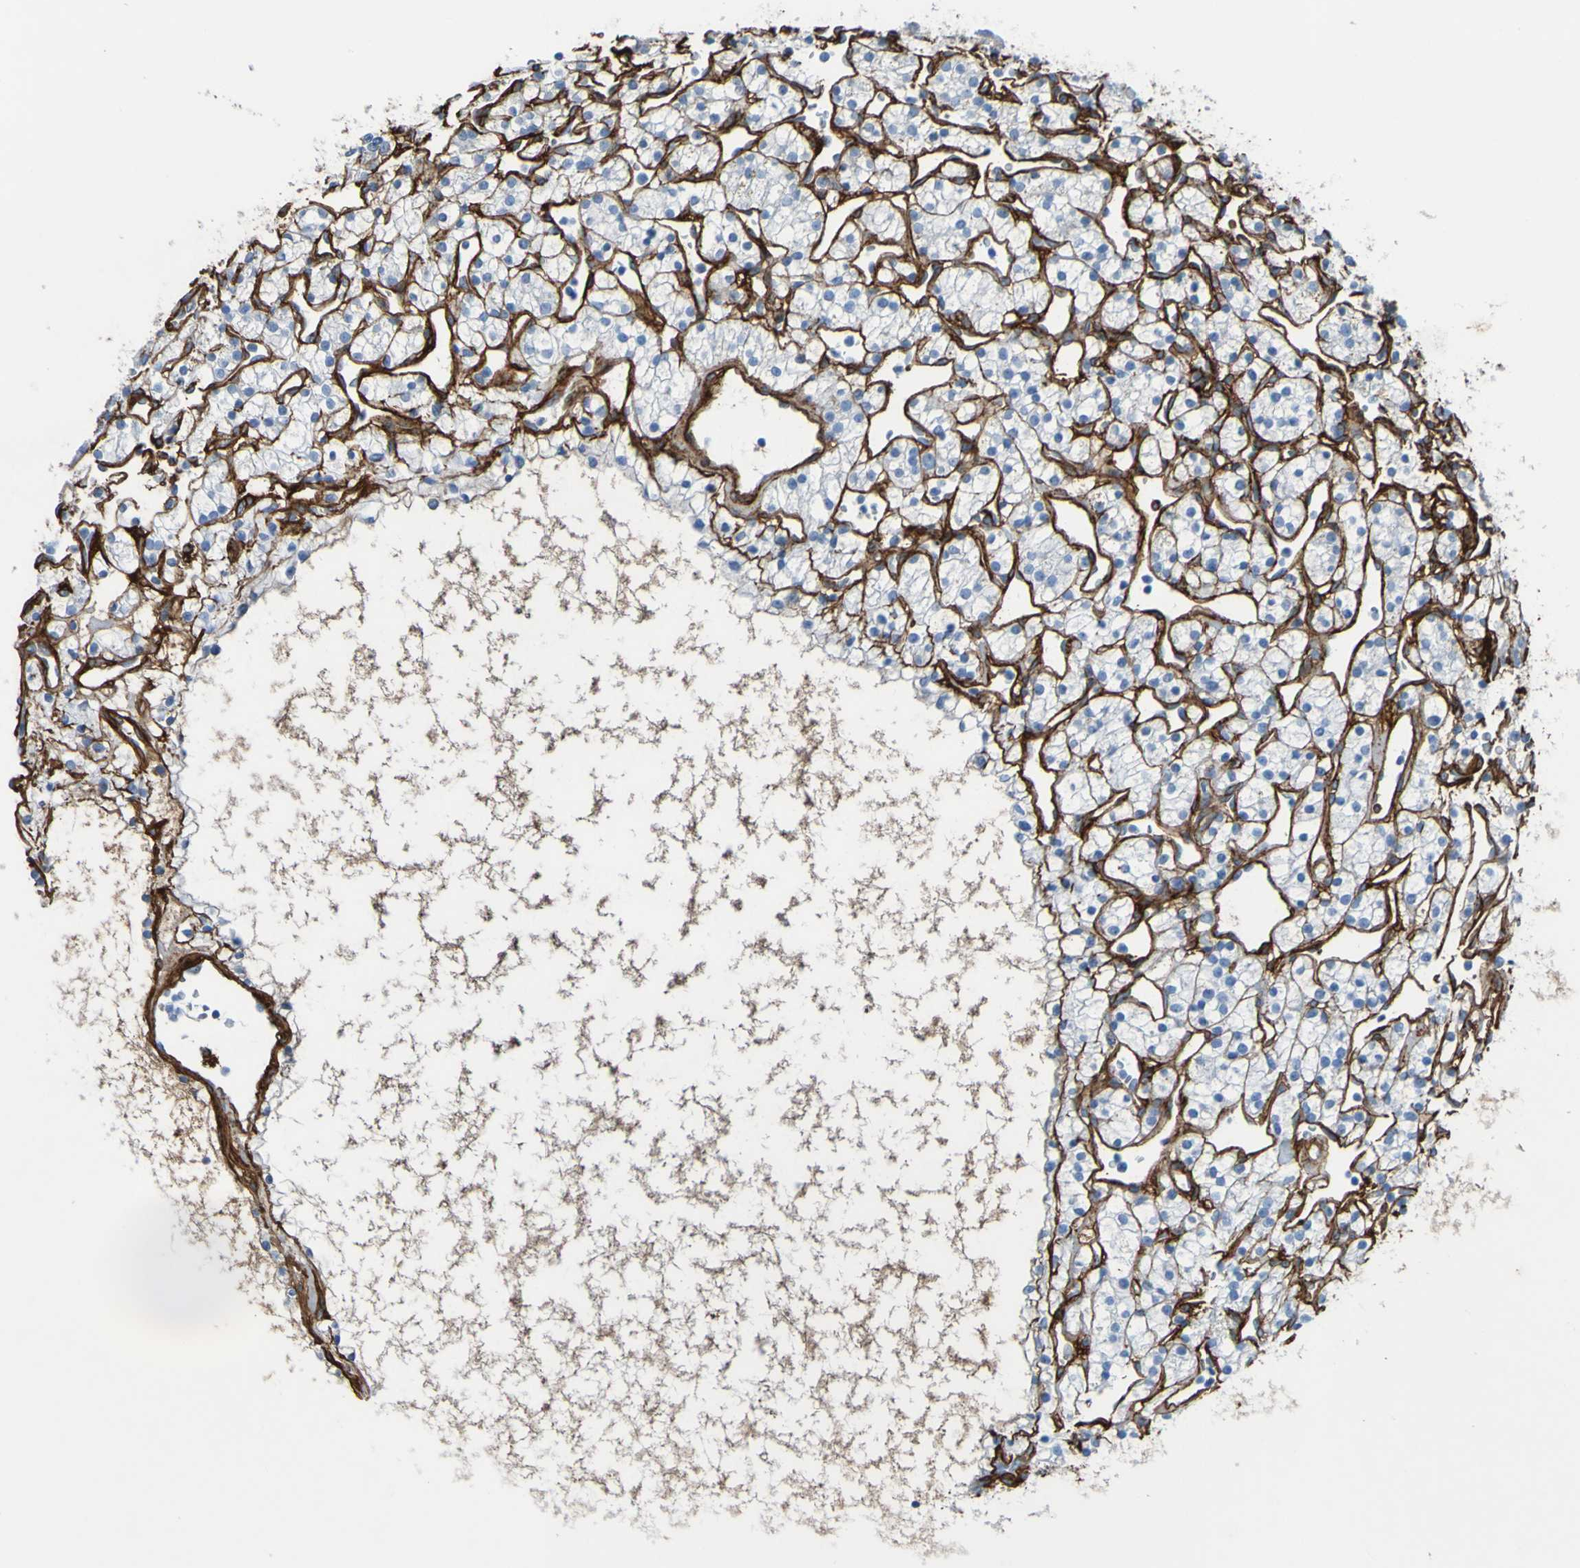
{"staining": {"intensity": "negative", "quantity": "none", "location": "none"}, "tissue": "renal cancer", "cell_type": "Tumor cells", "image_type": "cancer", "snomed": [{"axis": "morphology", "description": "Adenocarcinoma, NOS"}, {"axis": "topography", "description": "Kidney"}], "caption": "The IHC image has no significant staining in tumor cells of adenocarcinoma (renal) tissue. (DAB (3,3'-diaminobenzidine) IHC, high magnification).", "gene": "COL4A2", "patient": {"sex": "female", "age": 60}}